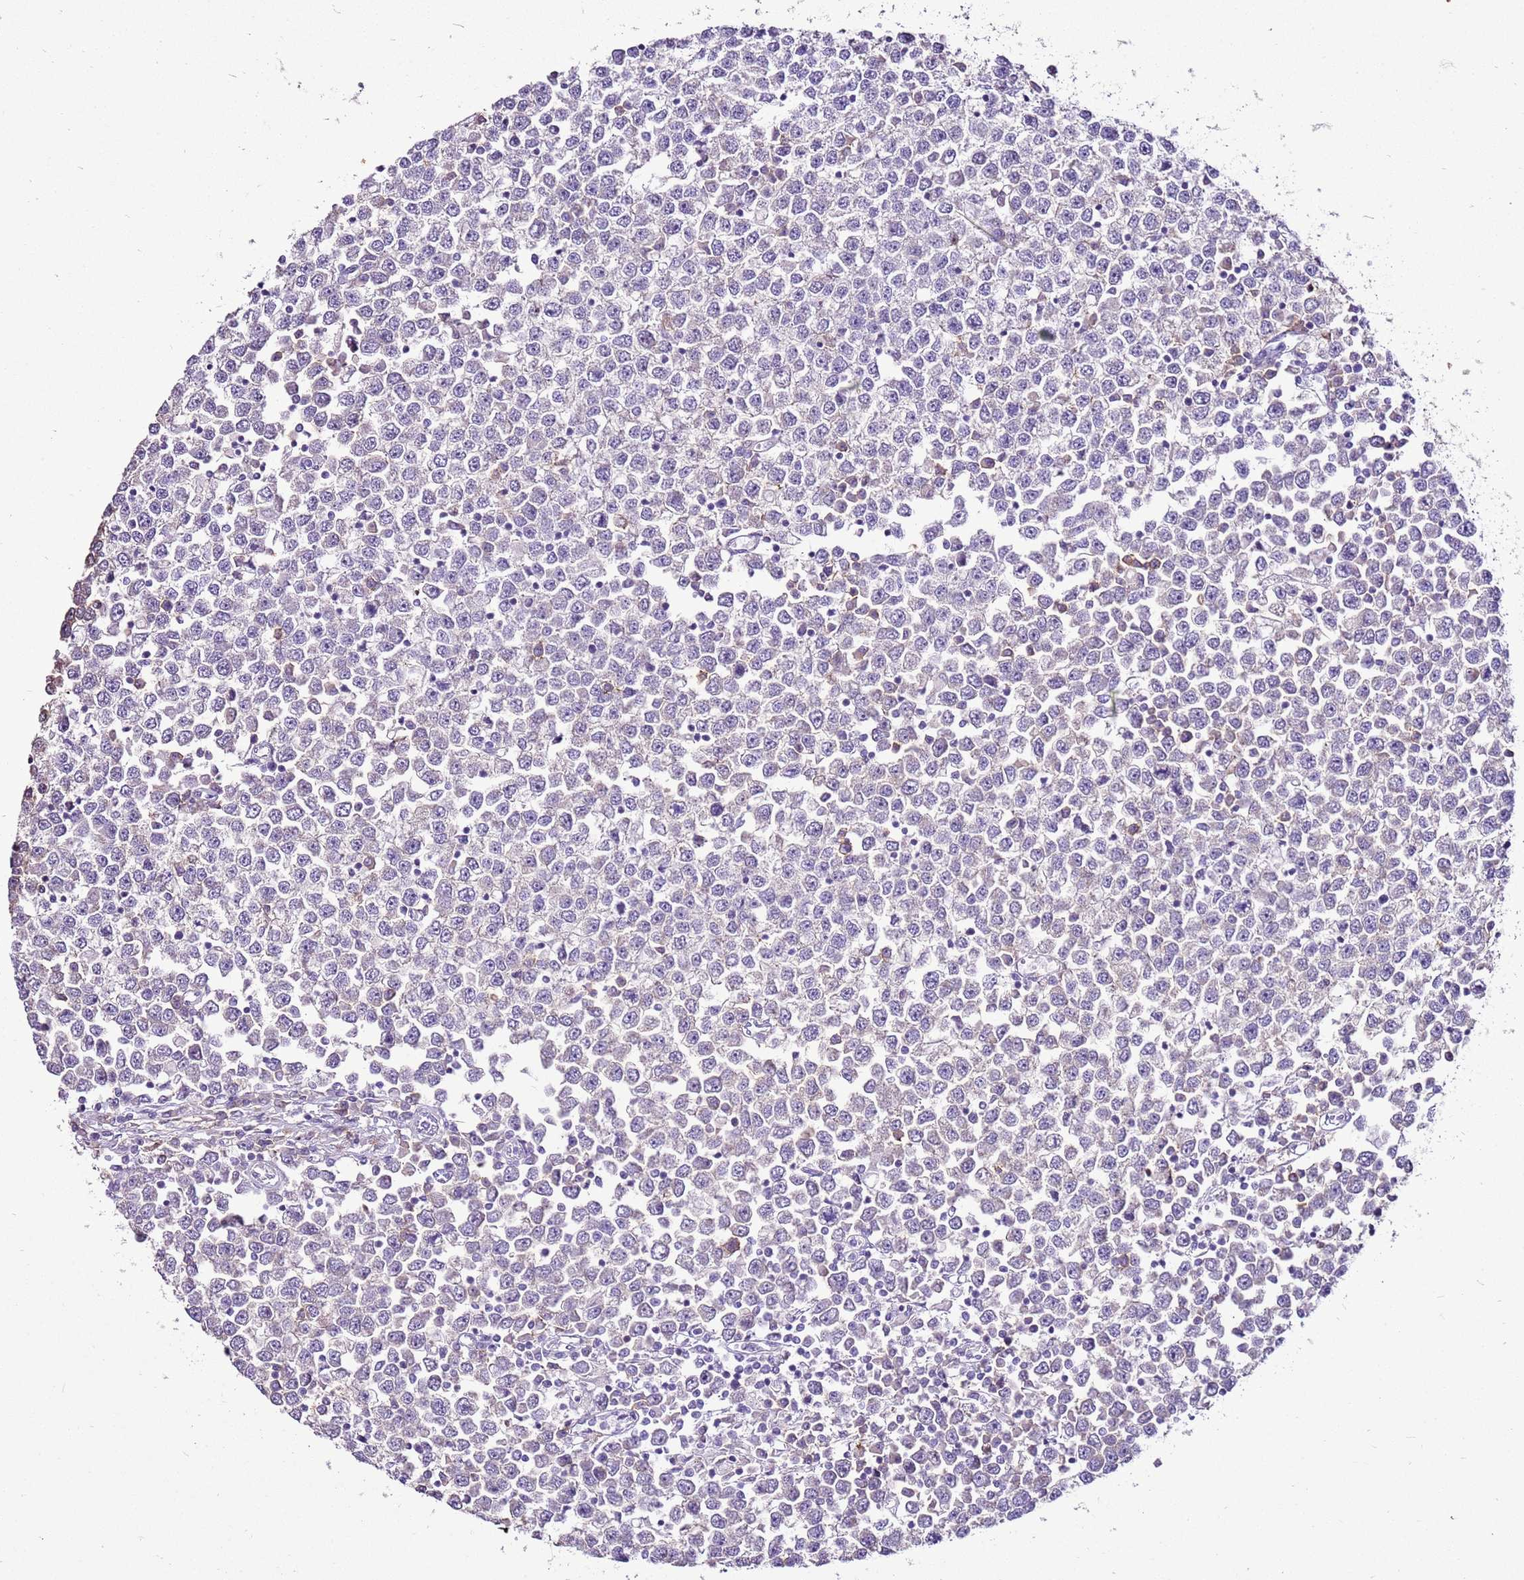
{"staining": {"intensity": "weak", "quantity": "25%-75%", "location": "cytoplasmic/membranous"}, "tissue": "testis cancer", "cell_type": "Tumor cells", "image_type": "cancer", "snomed": [{"axis": "morphology", "description": "Seminoma, NOS"}, {"axis": "topography", "description": "Testis"}], "caption": "Protein expression analysis of human testis cancer reveals weak cytoplasmic/membranous expression in approximately 25%-75% of tumor cells.", "gene": "SLC38A5", "patient": {"sex": "male", "age": 65}}